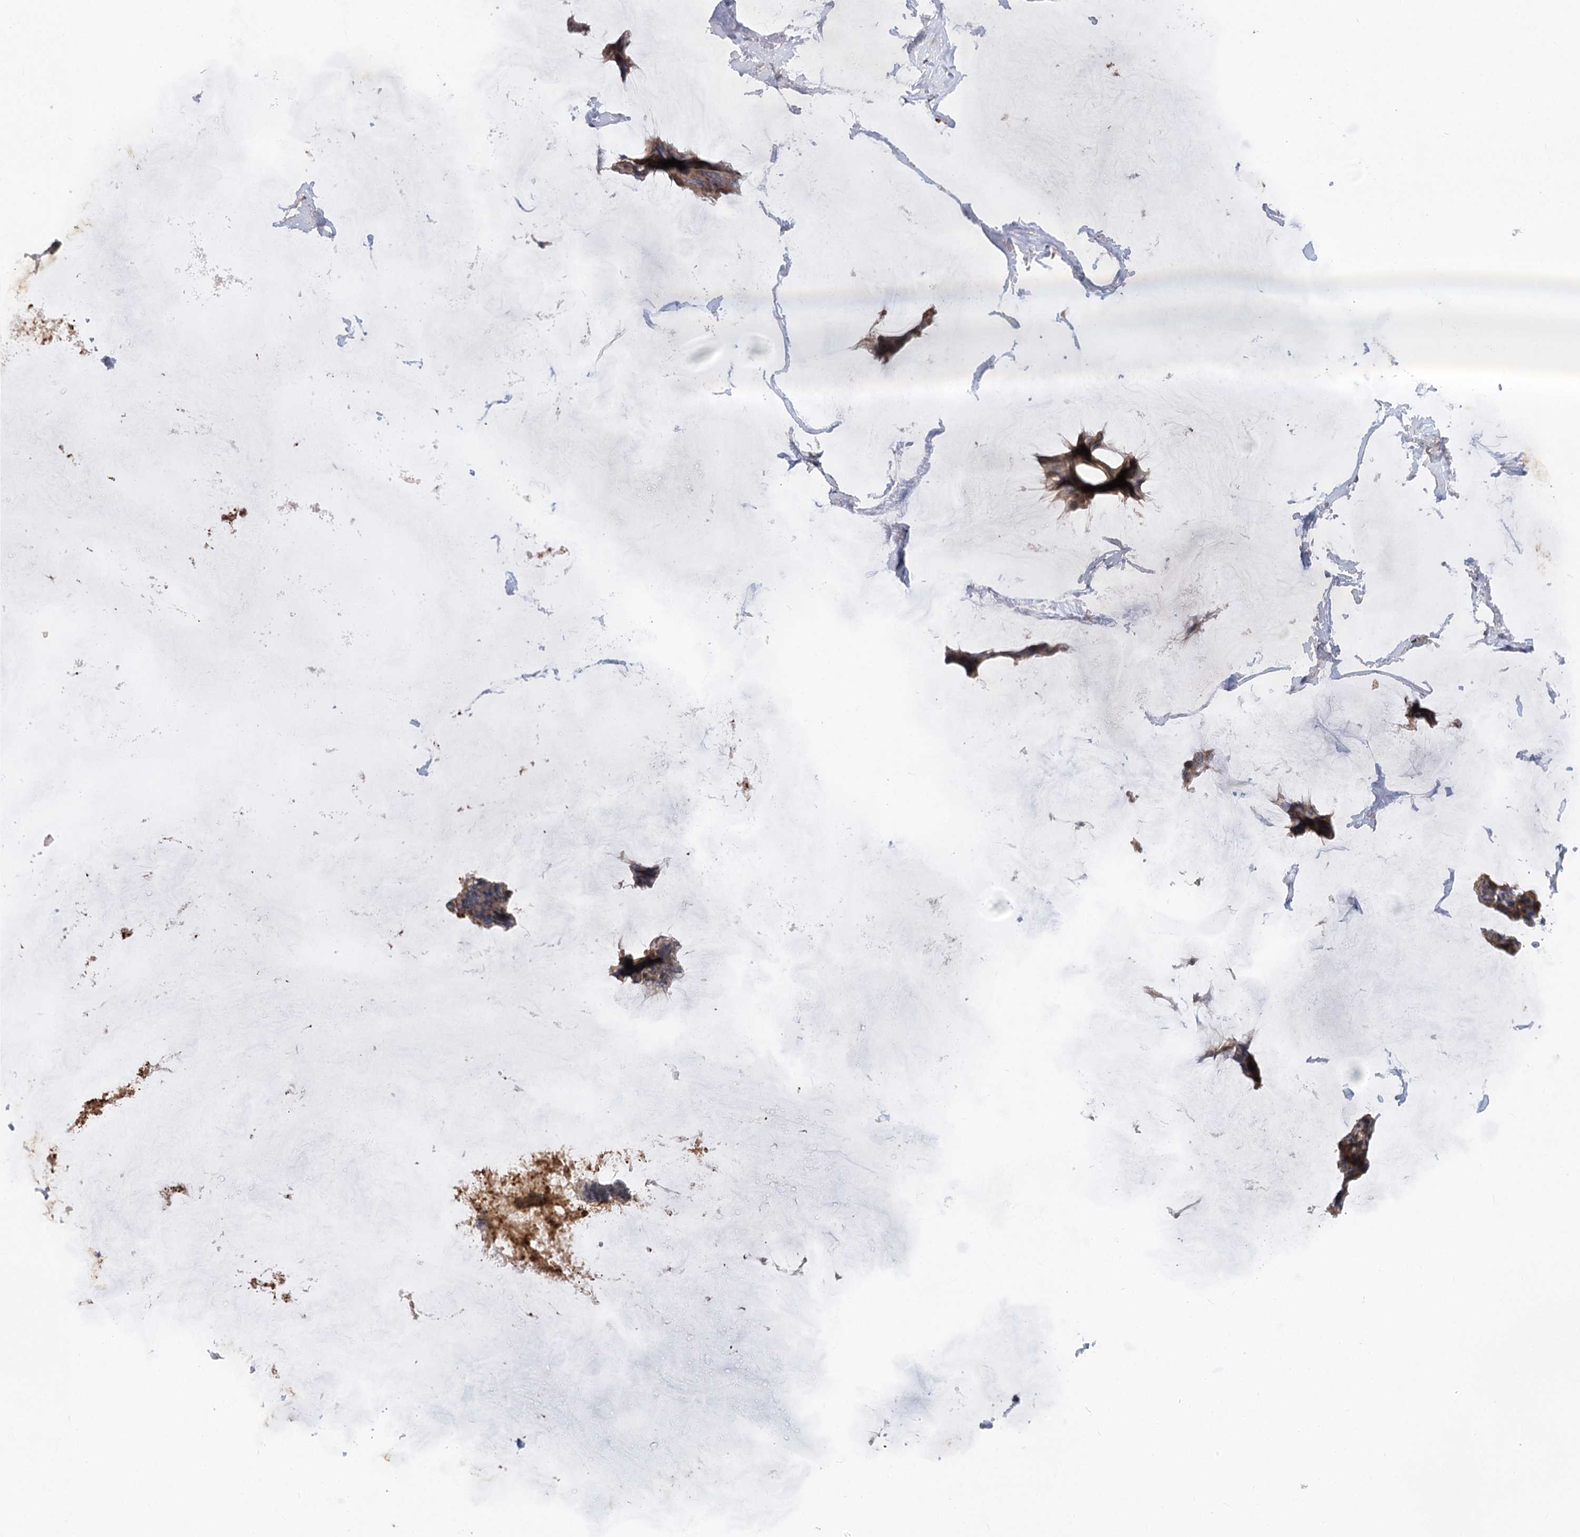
{"staining": {"intensity": "moderate", "quantity": ">75%", "location": "cytoplasmic/membranous"}, "tissue": "breast cancer", "cell_type": "Tumor cells", "image_type": "cancer", "snomed": [{"axis": "morphology", "description": "Duct carcinoma"}, {"axis": "topography", "description": "Breast"}], "caption": "There is medium levels of moderate cytoplasmic/membranous positivity in tumor cells of breast cancer, as demonstrated by immunohistochemical staining (brown color).", "gene": "FGF19", "patient": {"sex": "female", "age": 93}}